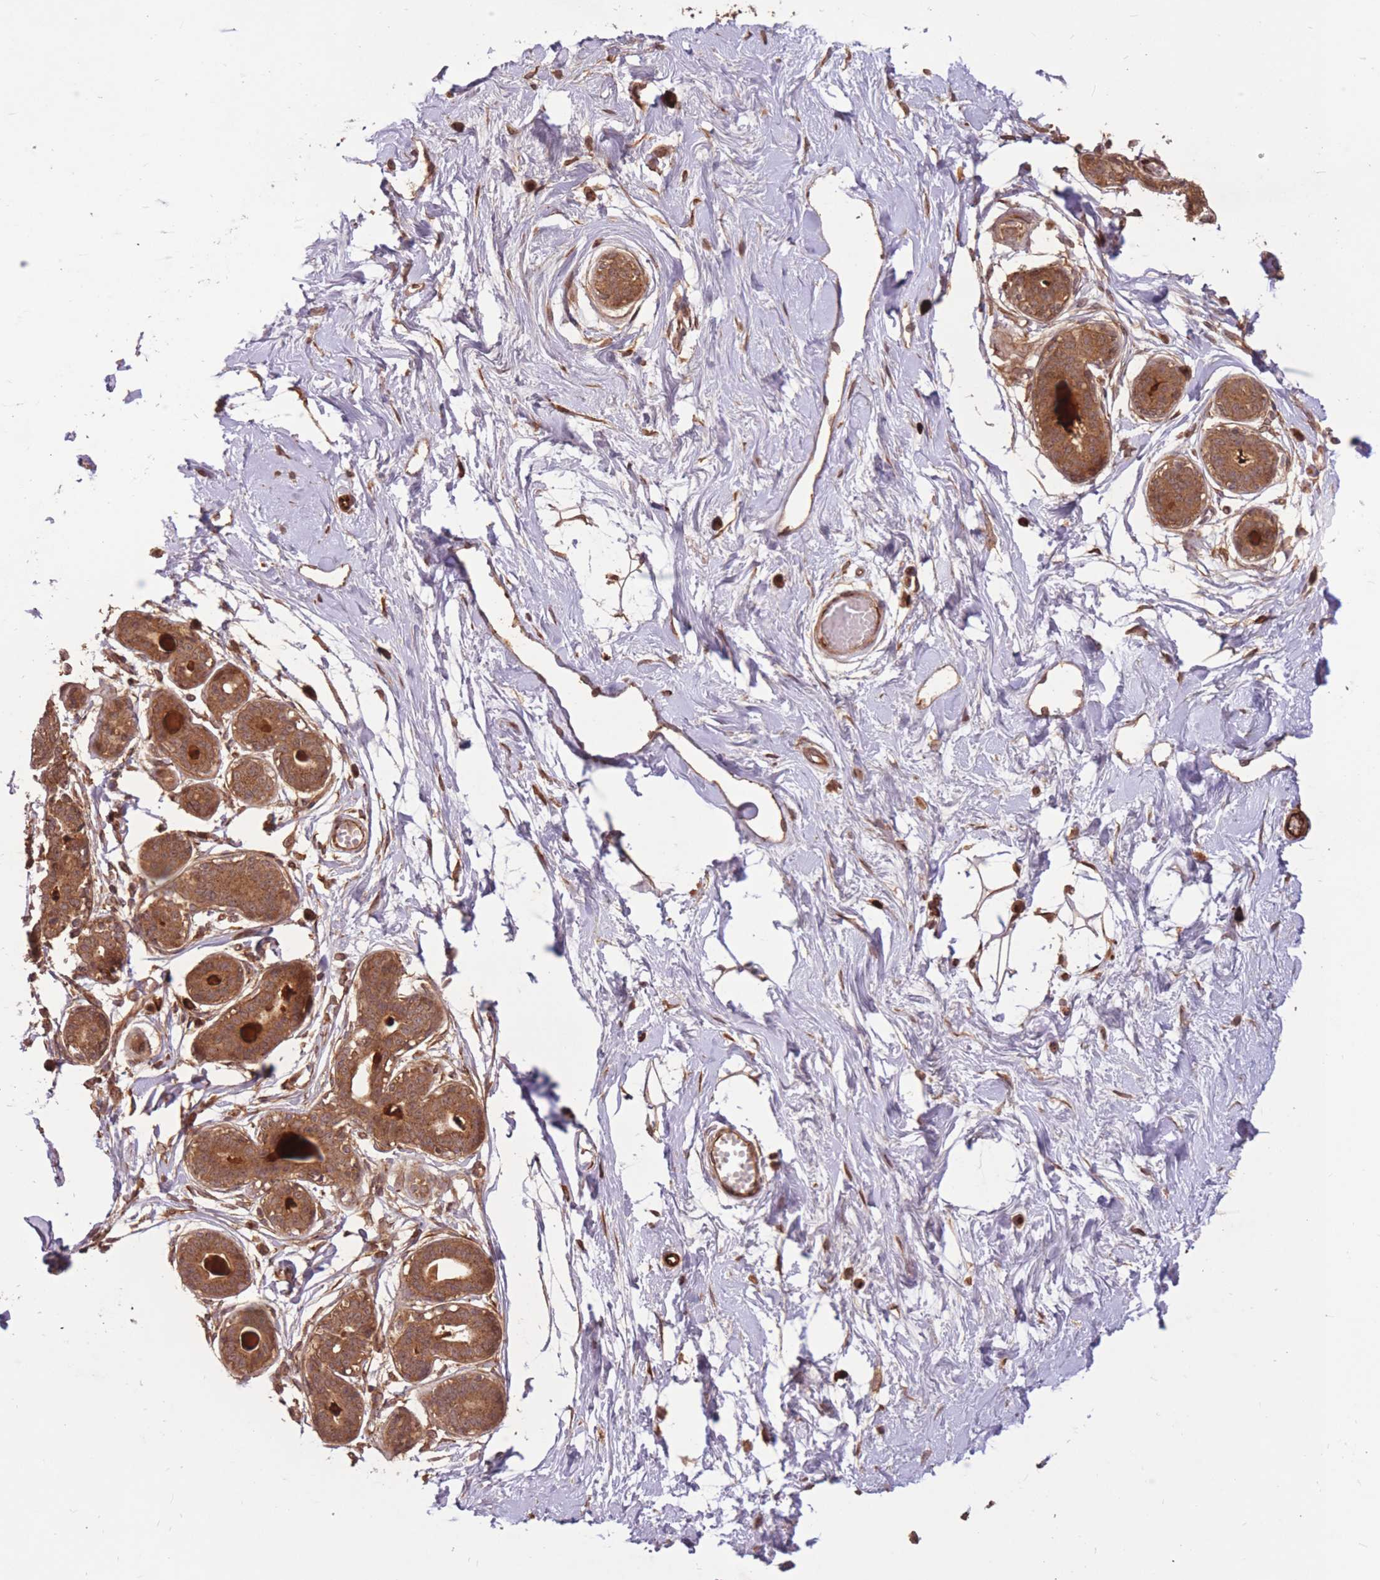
{"staining": {"intensity": "moderate", "quantity": ">75%", "location": "cytoplasmic/membranous"}, "tissue": "breast", "cell_type": "Adipocytes", "image_type": "normal", "snomed": [{"axis": "morphology", "description": "Normal tissue, NOS"}, {"axis": "topography", "description": "Breast"}], "caption": "Immunohistochemical staining of normal human breast exhibits moderate cytoplasmic/membranous protein expression in about >75% of adipocytes.", "gene": "ERBB3", "patient": {"sex": "female", "age": 45}}